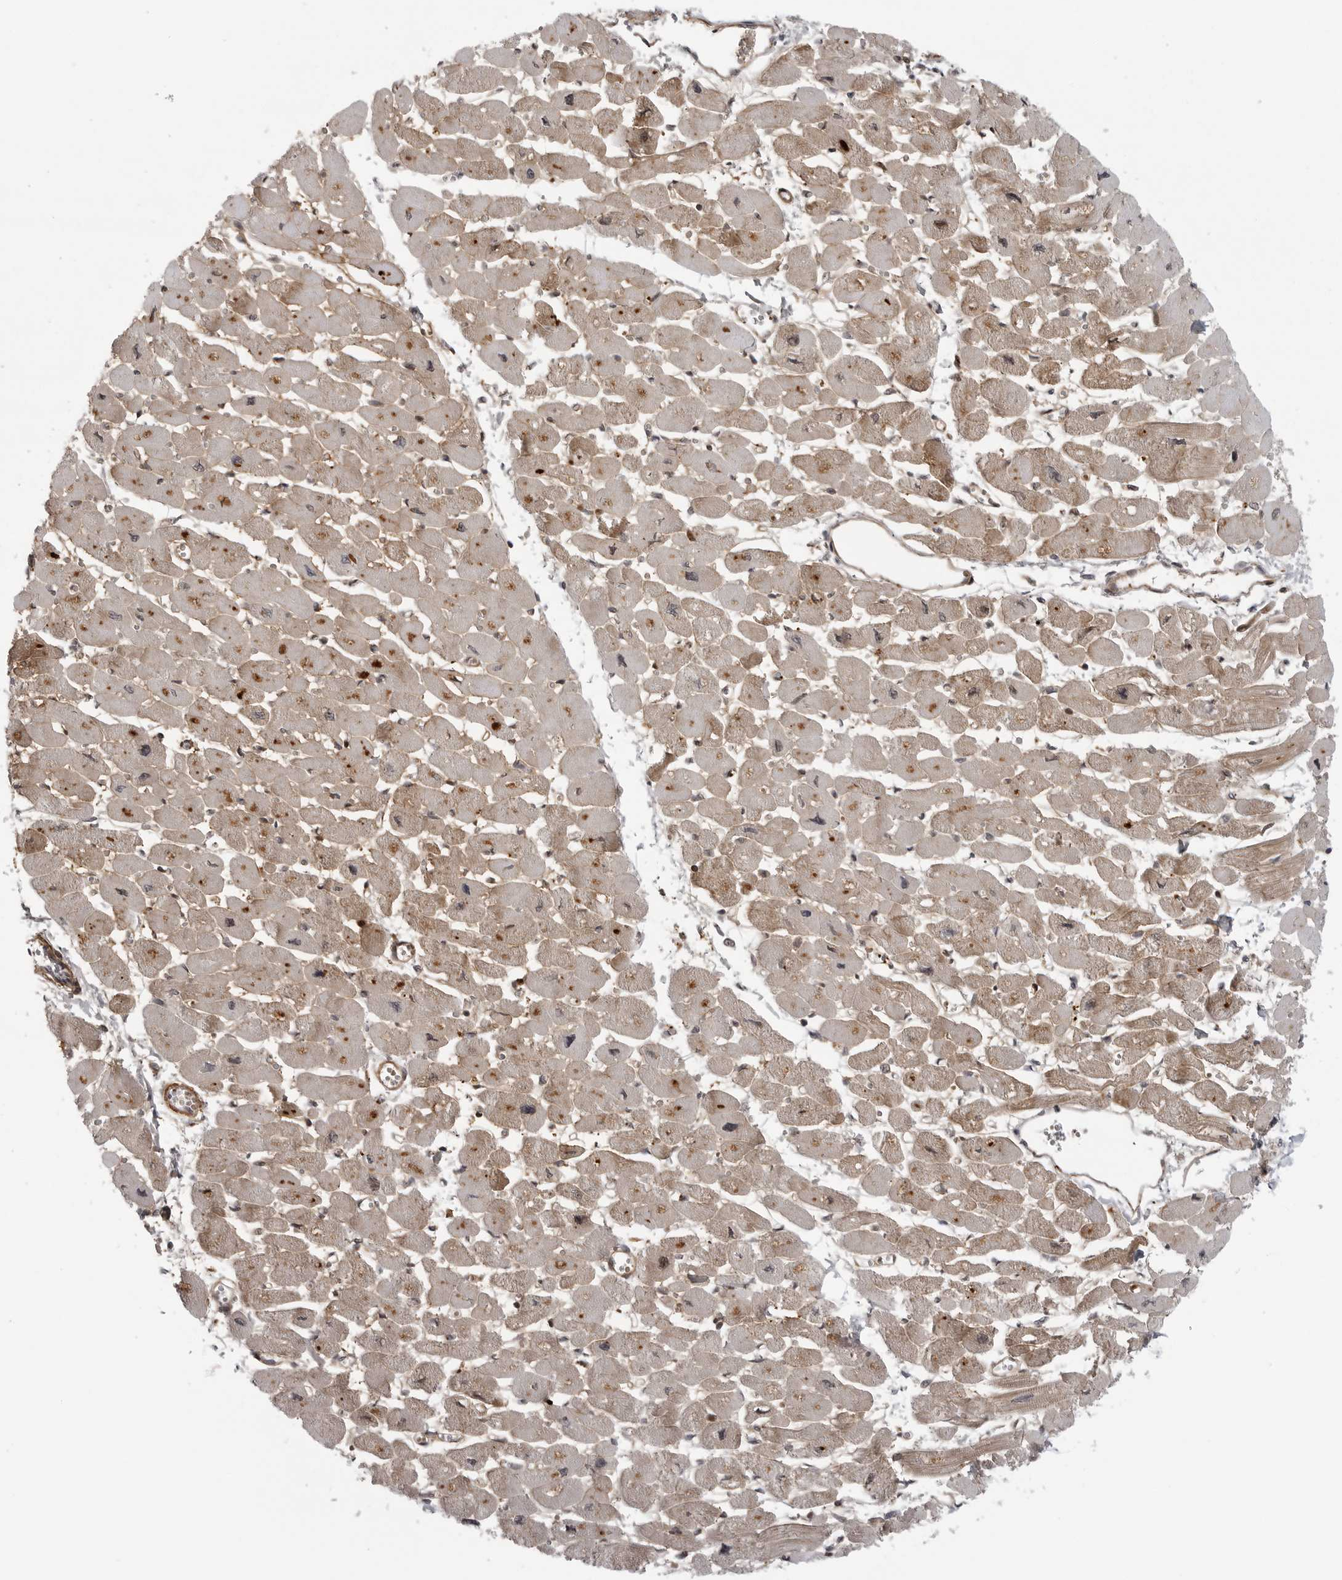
{"staining": {"intensity": "moderate", "quantity": ">75%", "location": "cytoplasmic/membranous"}, "tissue": "heart muscle", "cell_type": "Cardiomyocytes", "image_type": "normal", "snomed": [{"axis": "morphology", "description": "Normal tissue, NOS"}, {"axis": "topography", "description": "Heart"}], "caption": "The micrograph reveals a brown stain indicating the presence of a protein in the cytoplasmic/membranous of cardiomyocytes in heart muscle. Immunohistochemistry (ihc) stains the protein in brown and the nuclei are stained blue.", "gene": "TUT4", "patient": {"sex": "female", "age": 54}}